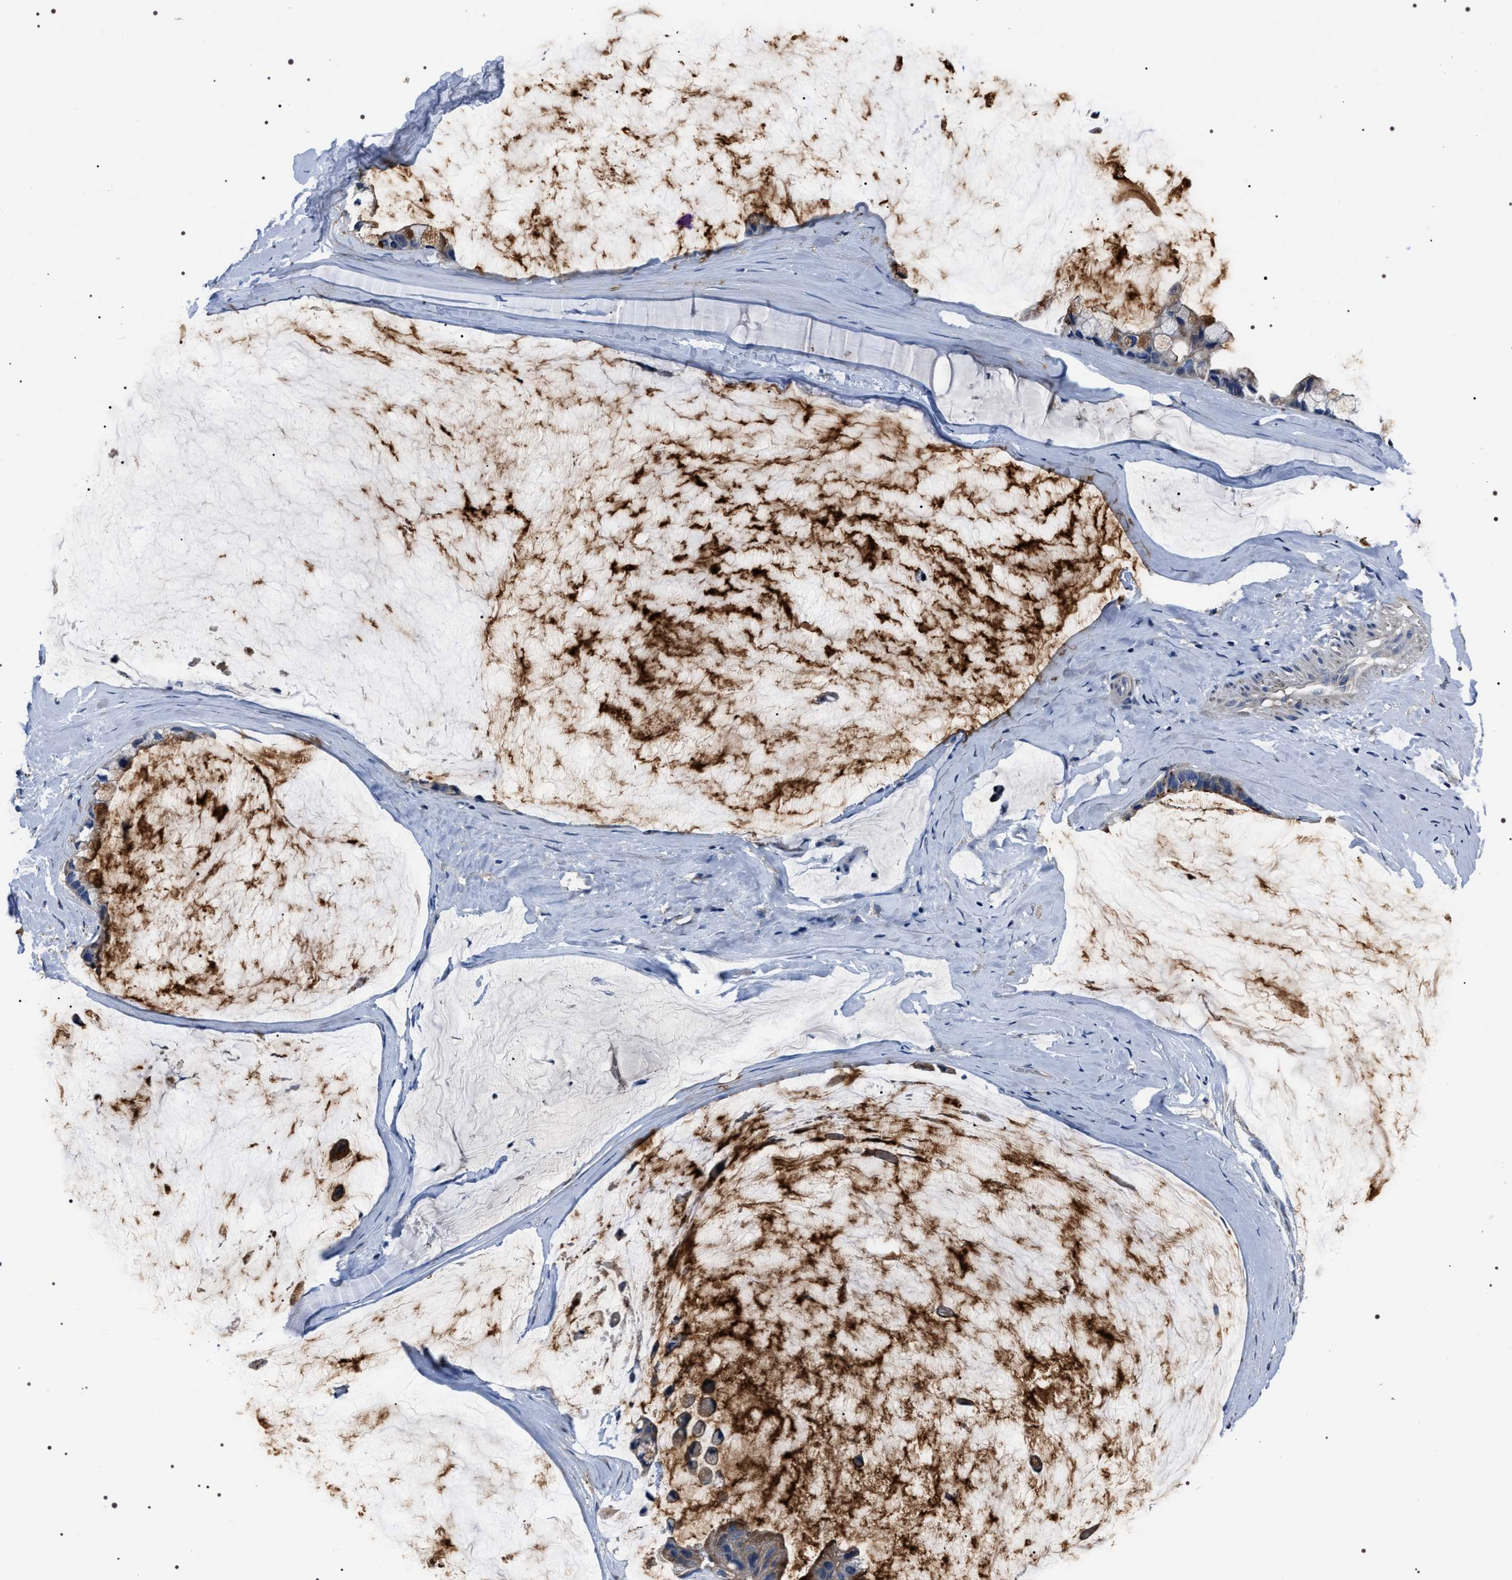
{"staining": {"intensity": "weak", "quantity": "25%-75%", "location": "cytoplasmic/membranous"}, "tissue": "ovarian cancer", "cell_type": "Tumor cells", "image_type": "cancer", "snomed": [{"axis": "morphology", "description": "Cystadenocarcinoma, mucinous, NOS"}, {"axis": "topography", "description": "Ovary"}], "caption": "Protein expression by immunohistochemistry (IHC) displays weak cytoplasmic/membranous positivity in approximately 25%-75% of tumor cells in mucinous cystadenocarcinoma (ovarian).", "gene": "TRIM54", "patient": {"sex": "female", "age": 39}}